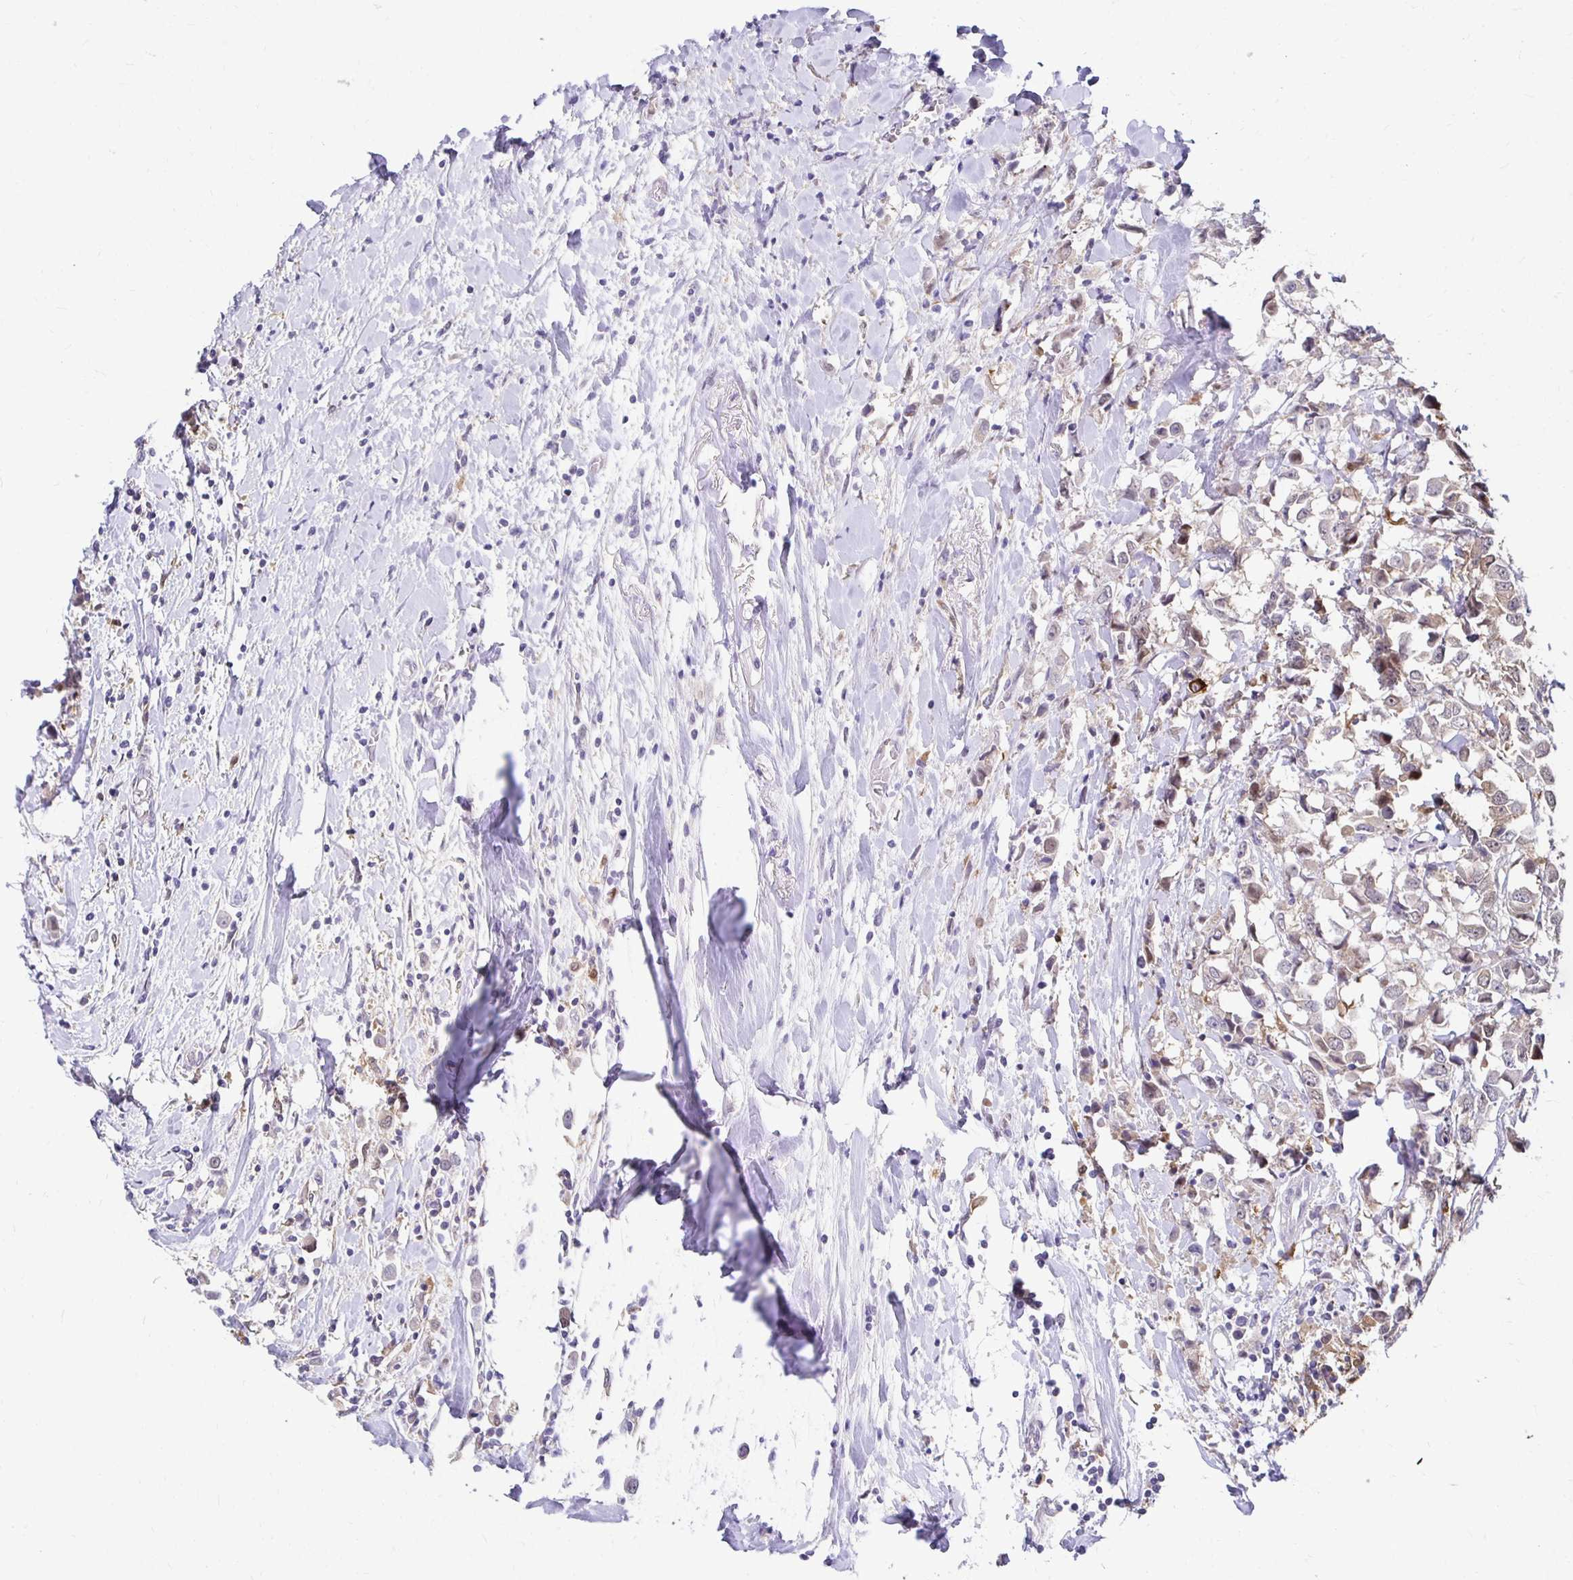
{"staining": {"intensity": "weak", "quantity": "<25%", "location": "cytoplasmic/membranous"}, "tissue": "breast cancer", "cell_type": "Tumor cells", "image_type": "cancer", "snomed": [{"axis": "morphology", "description": "Duct carcinoma"}, {"axis": "topography", "description": "Breast"}], "caption": "Immunohistochemistry of breast cancer shows no positivity in tumor cells.", "gene": "PADI2", "patient": {"sex": "female", "age": 61}}